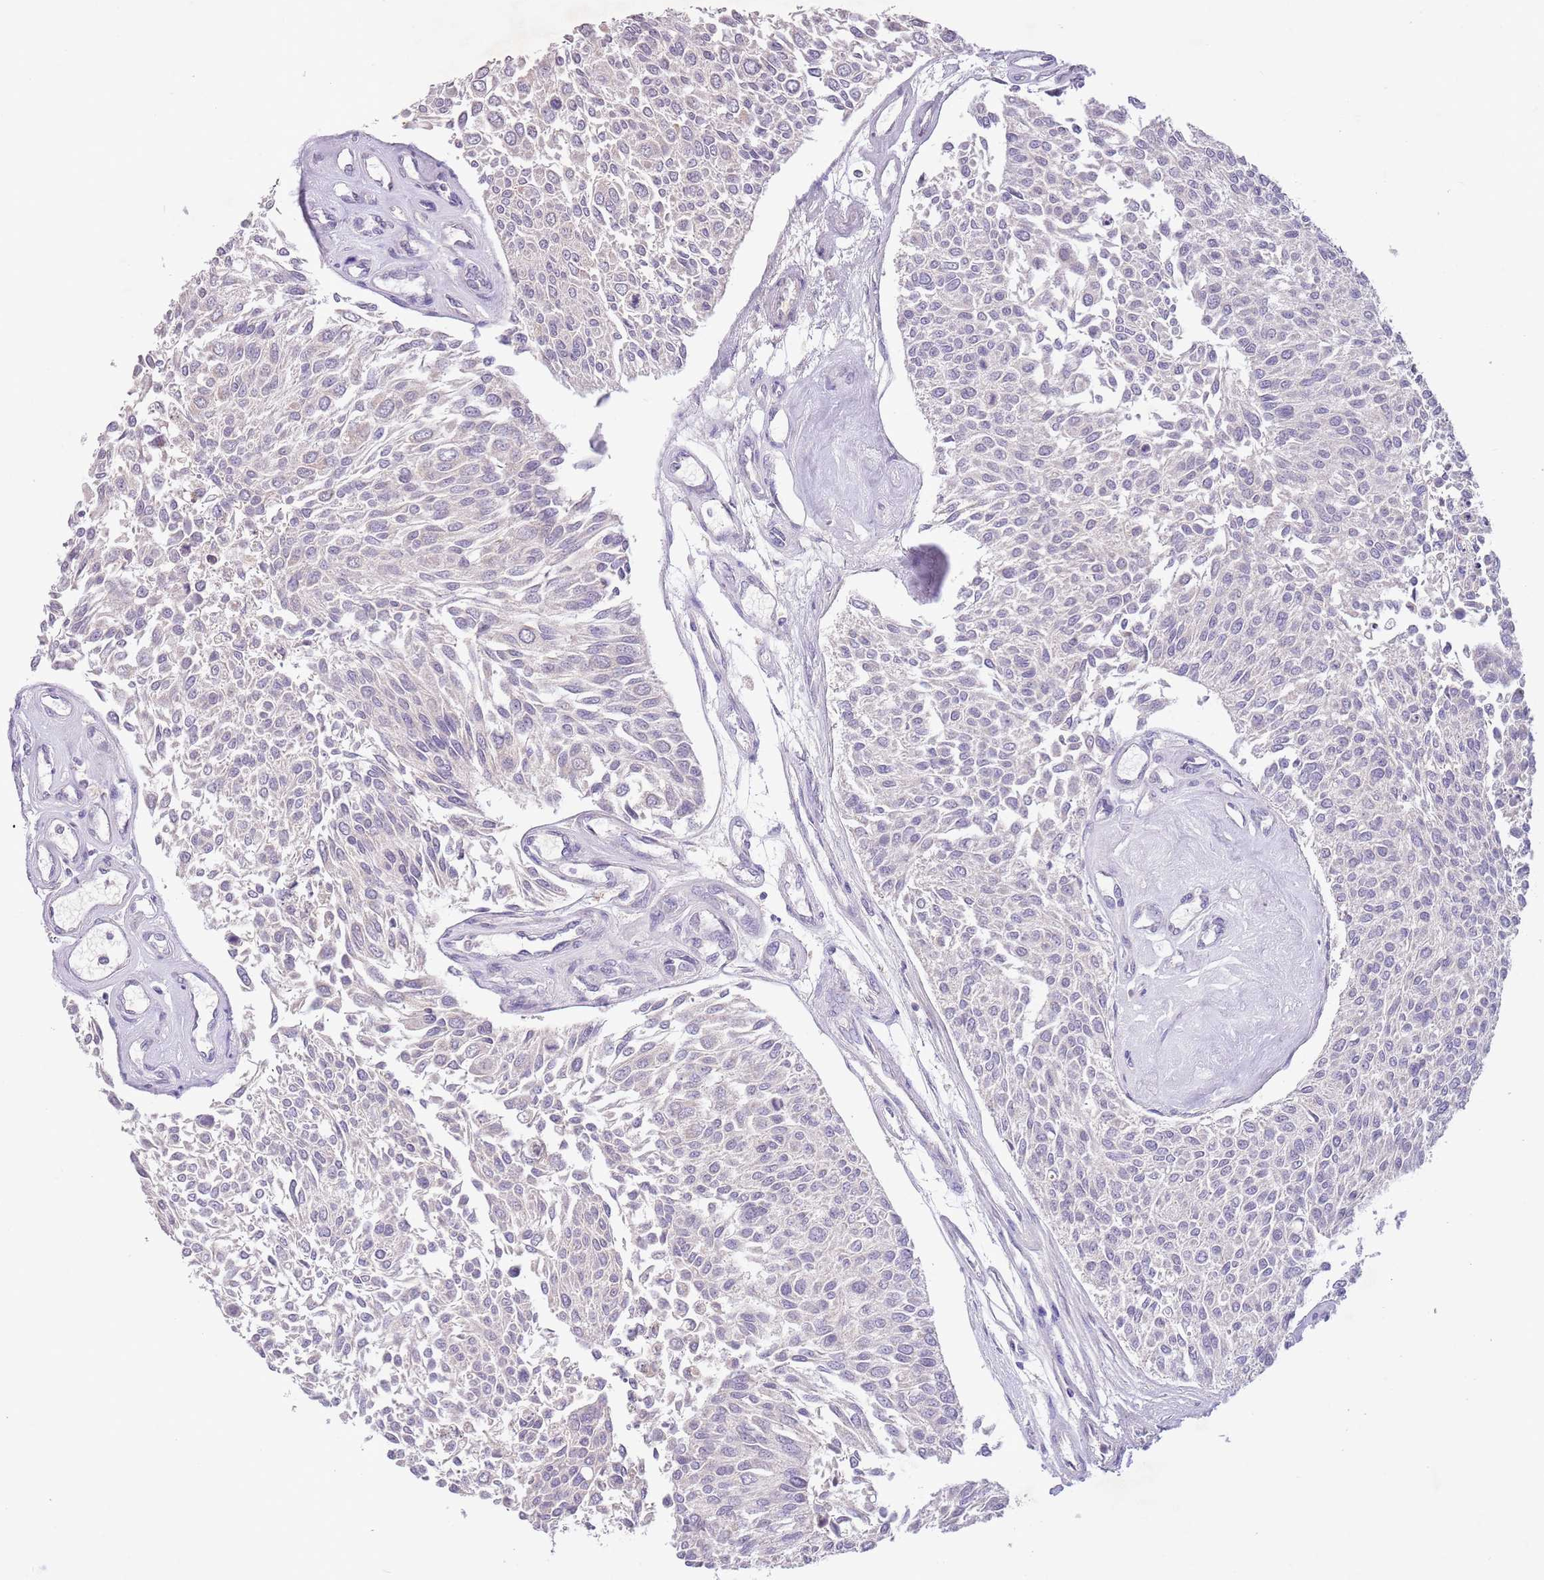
{"staining": {"intensity": "negative", "quantity": "none", "location": "none"}, "tissue": "urothelial cancer", "cell_type": "Tumor cells", "image_type": "cancer", "snomed": [{"axis": "morphology", "description": "Urothelial carcinoma, NOS"}, {"axis": "topography", "description": "Urinary bladder"}], "caption": "Immunohistochemical staining of human urothelial cancer displays no significant positivity in tumor cells.", "gene": "ZNF658", "patient": {"sex": "male", "age": 55}}